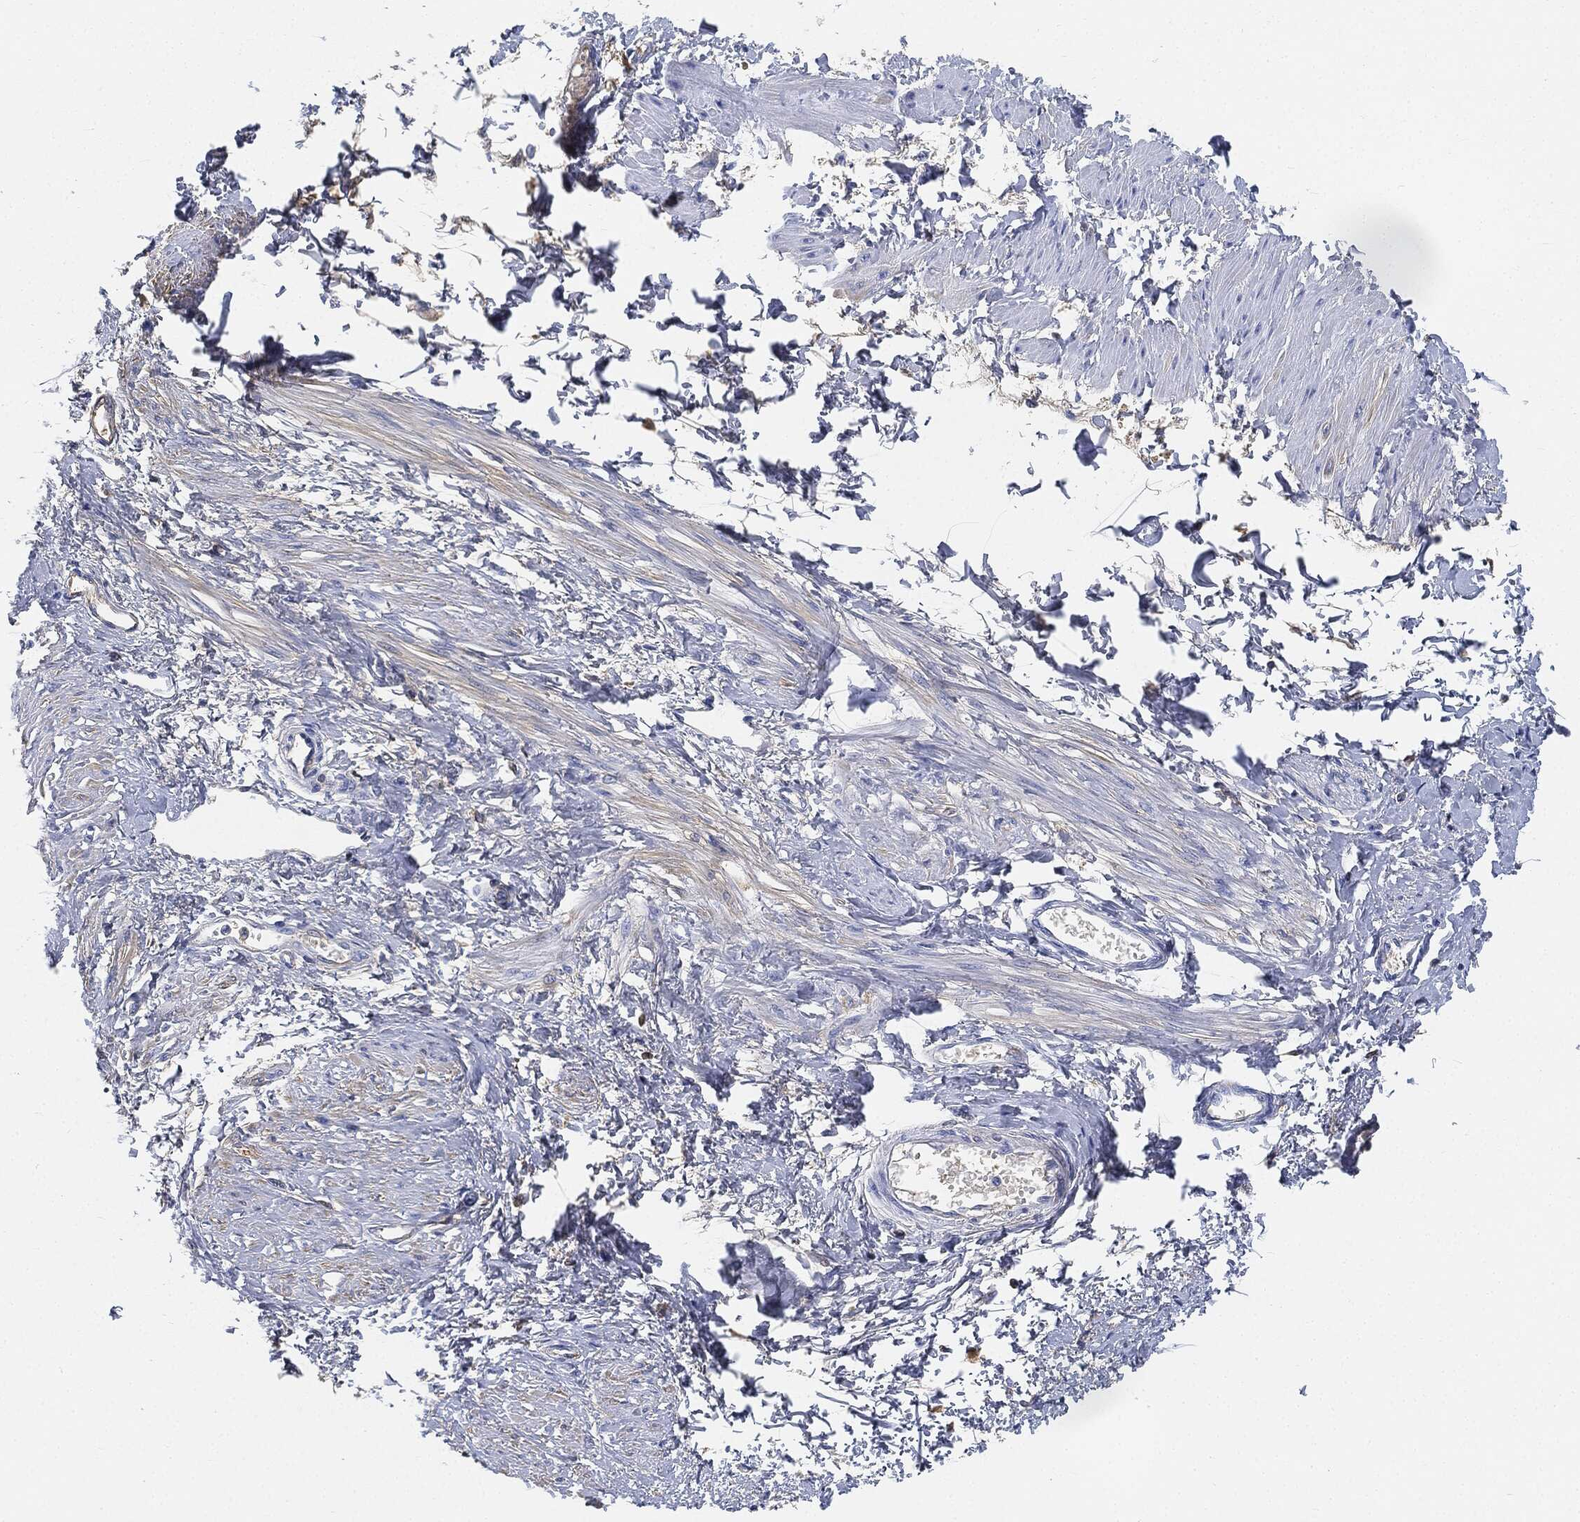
{"staining": {"intensity": "negative", "quantity": "none", "location": "none"}, "tissue": "smooth muscle", "cell_type": "Smooth muscle cells", "image_type": "normal", "snomed": [{"axis": "morphology", "description": "Normal tissue, NOS"}, {"axis": "topography", "description": "Smooth muscle"}, {"axis": "topography", "description": "Uterus"}], "caption": "Immunohistochemistry (IHC) of benign smooth muscle exhibits no expression in smooth muscle cells.", "gene": "IGLV6", "patient": {"sex": "female", "age": 39}}